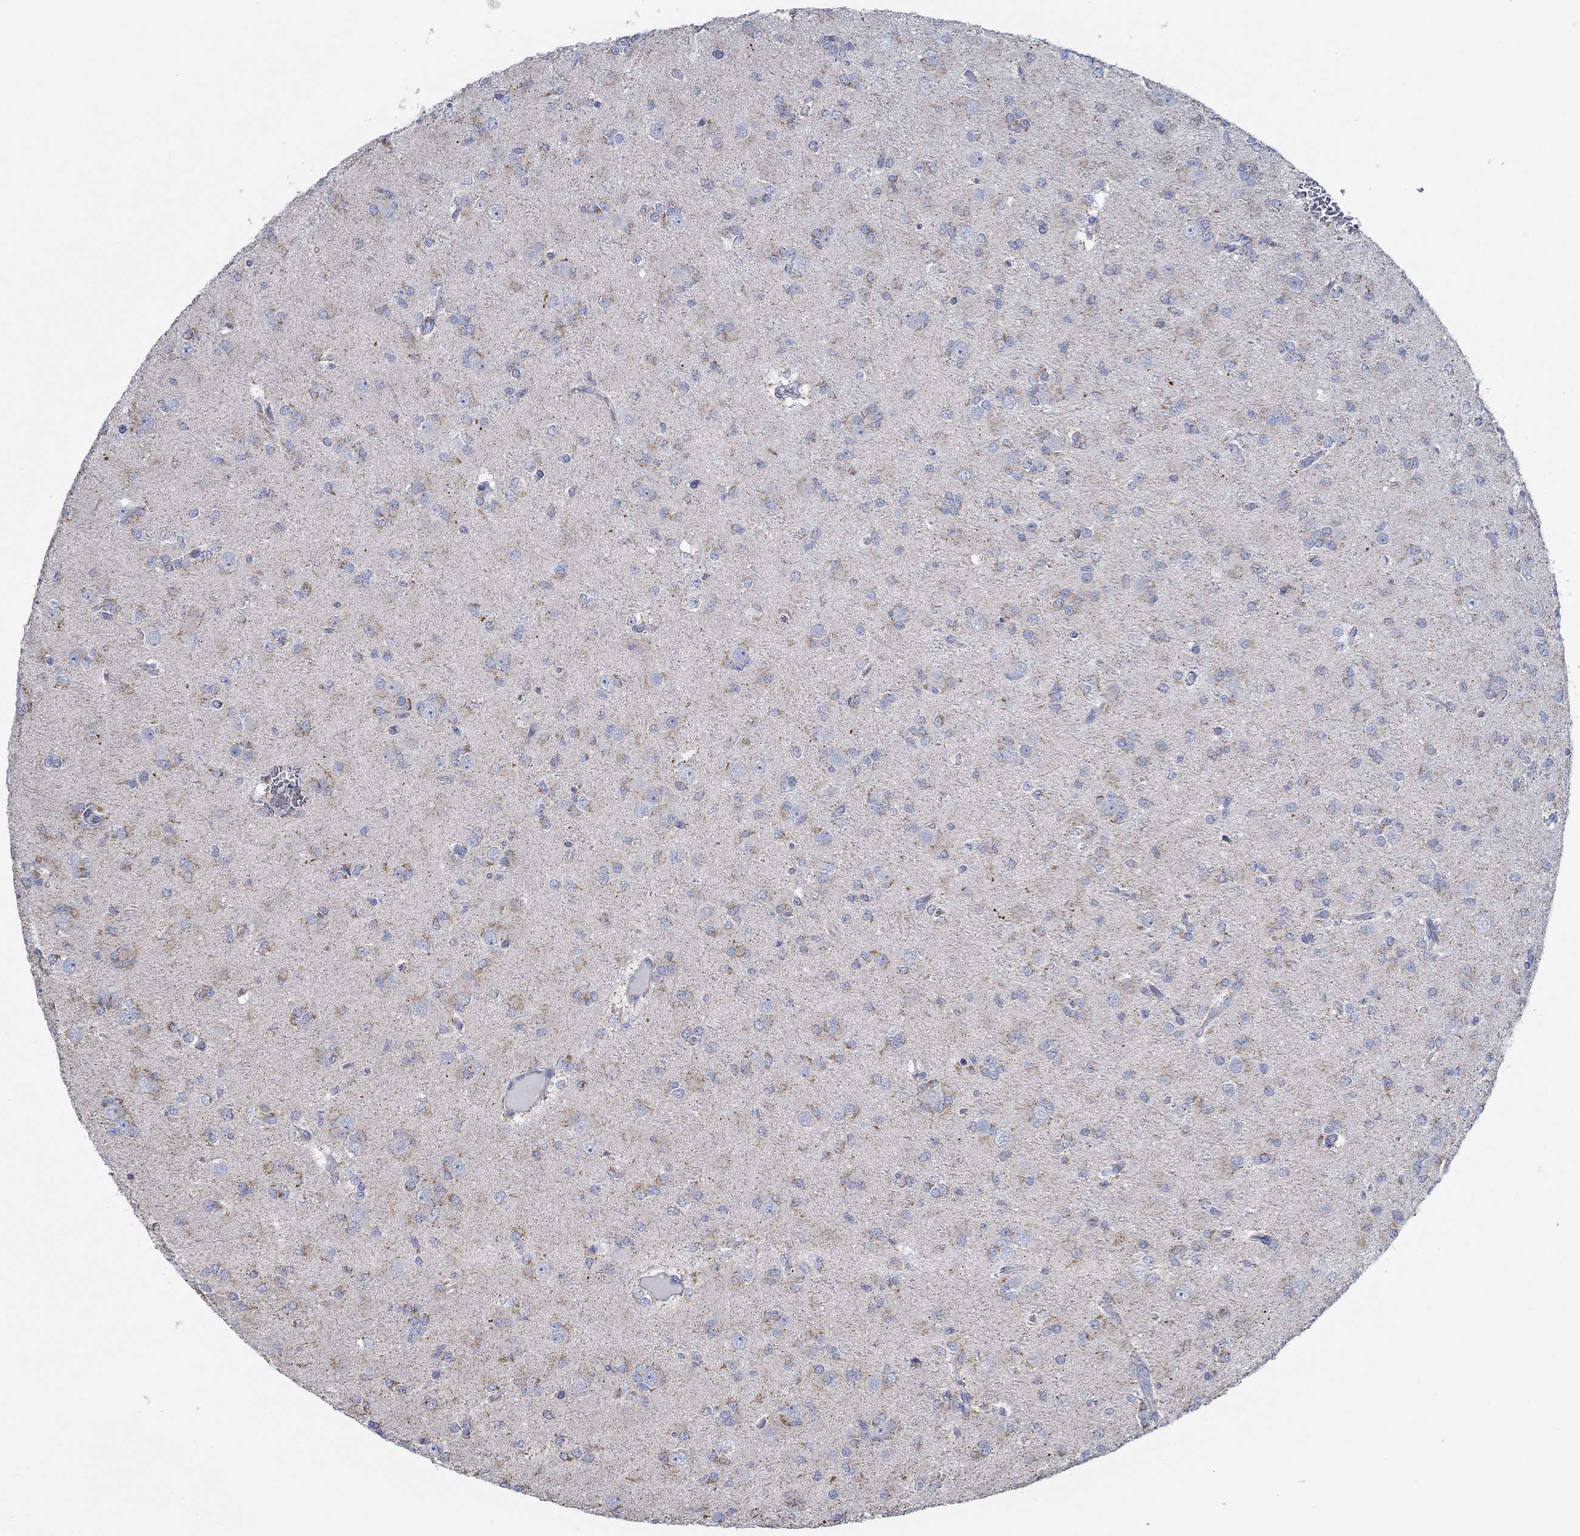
{"staining": {"intensity": "moderate", "quantity": ">75%", "location": "cytoplasmic/membranous"}, "tissue": "glioma", "cell_type": "Tumor cells", "image_type": "cancer", "snomed": [{"axis": "morphology", "description": "Glioma, malignant, Low grade"}, {"axis": "topography", "description": "Brain"}], "caption": "Glioma stained for a protein (brown) displays moderate cytoplasmic/membranous positive staining in approximately >75% of tumor cells.", "gene": "GLOD5", "patient": {"sex": "male", "age": 27}}